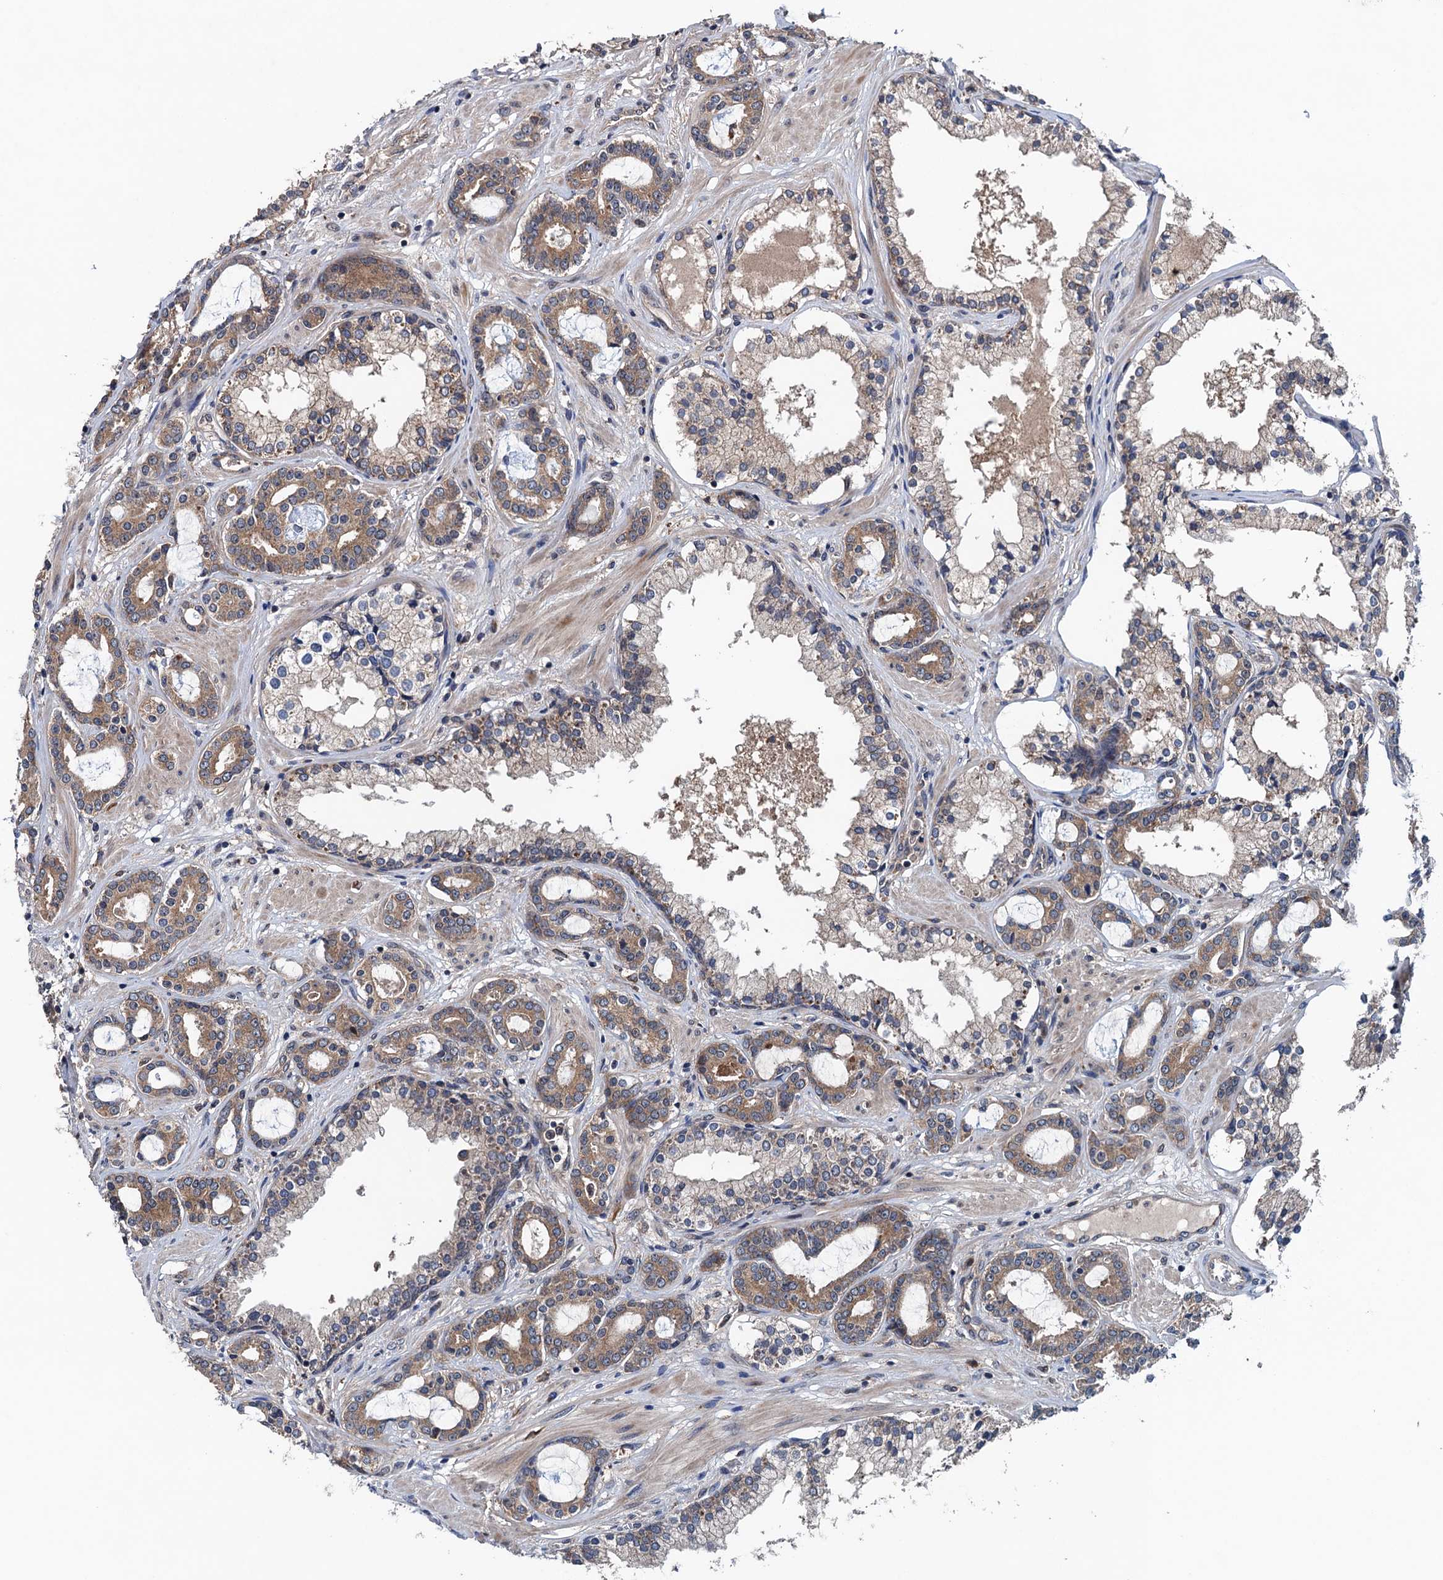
{"staining": {"intensity": "weak", "quantity": ">75%", "location": "cytoplasmic/membranous"}, "tissue": "prostate cancer", "cell_type": "Tumor cells", "image_type": "cancer", "snomed": [{"axis": "morphology", "description": "Adenocarcinoma, High grade"}, {"axis": "topography", "description": "Prostate"}], "caption": "A low amount of weak cytoplasmic/membranous positivity is appreciated in approximately >75% of tumor cells in prostate cancer (high-grade adenocarcinoma) tissue.", "gene": "BLTP3B", "patient": {"sex": "male", "age": 58}}